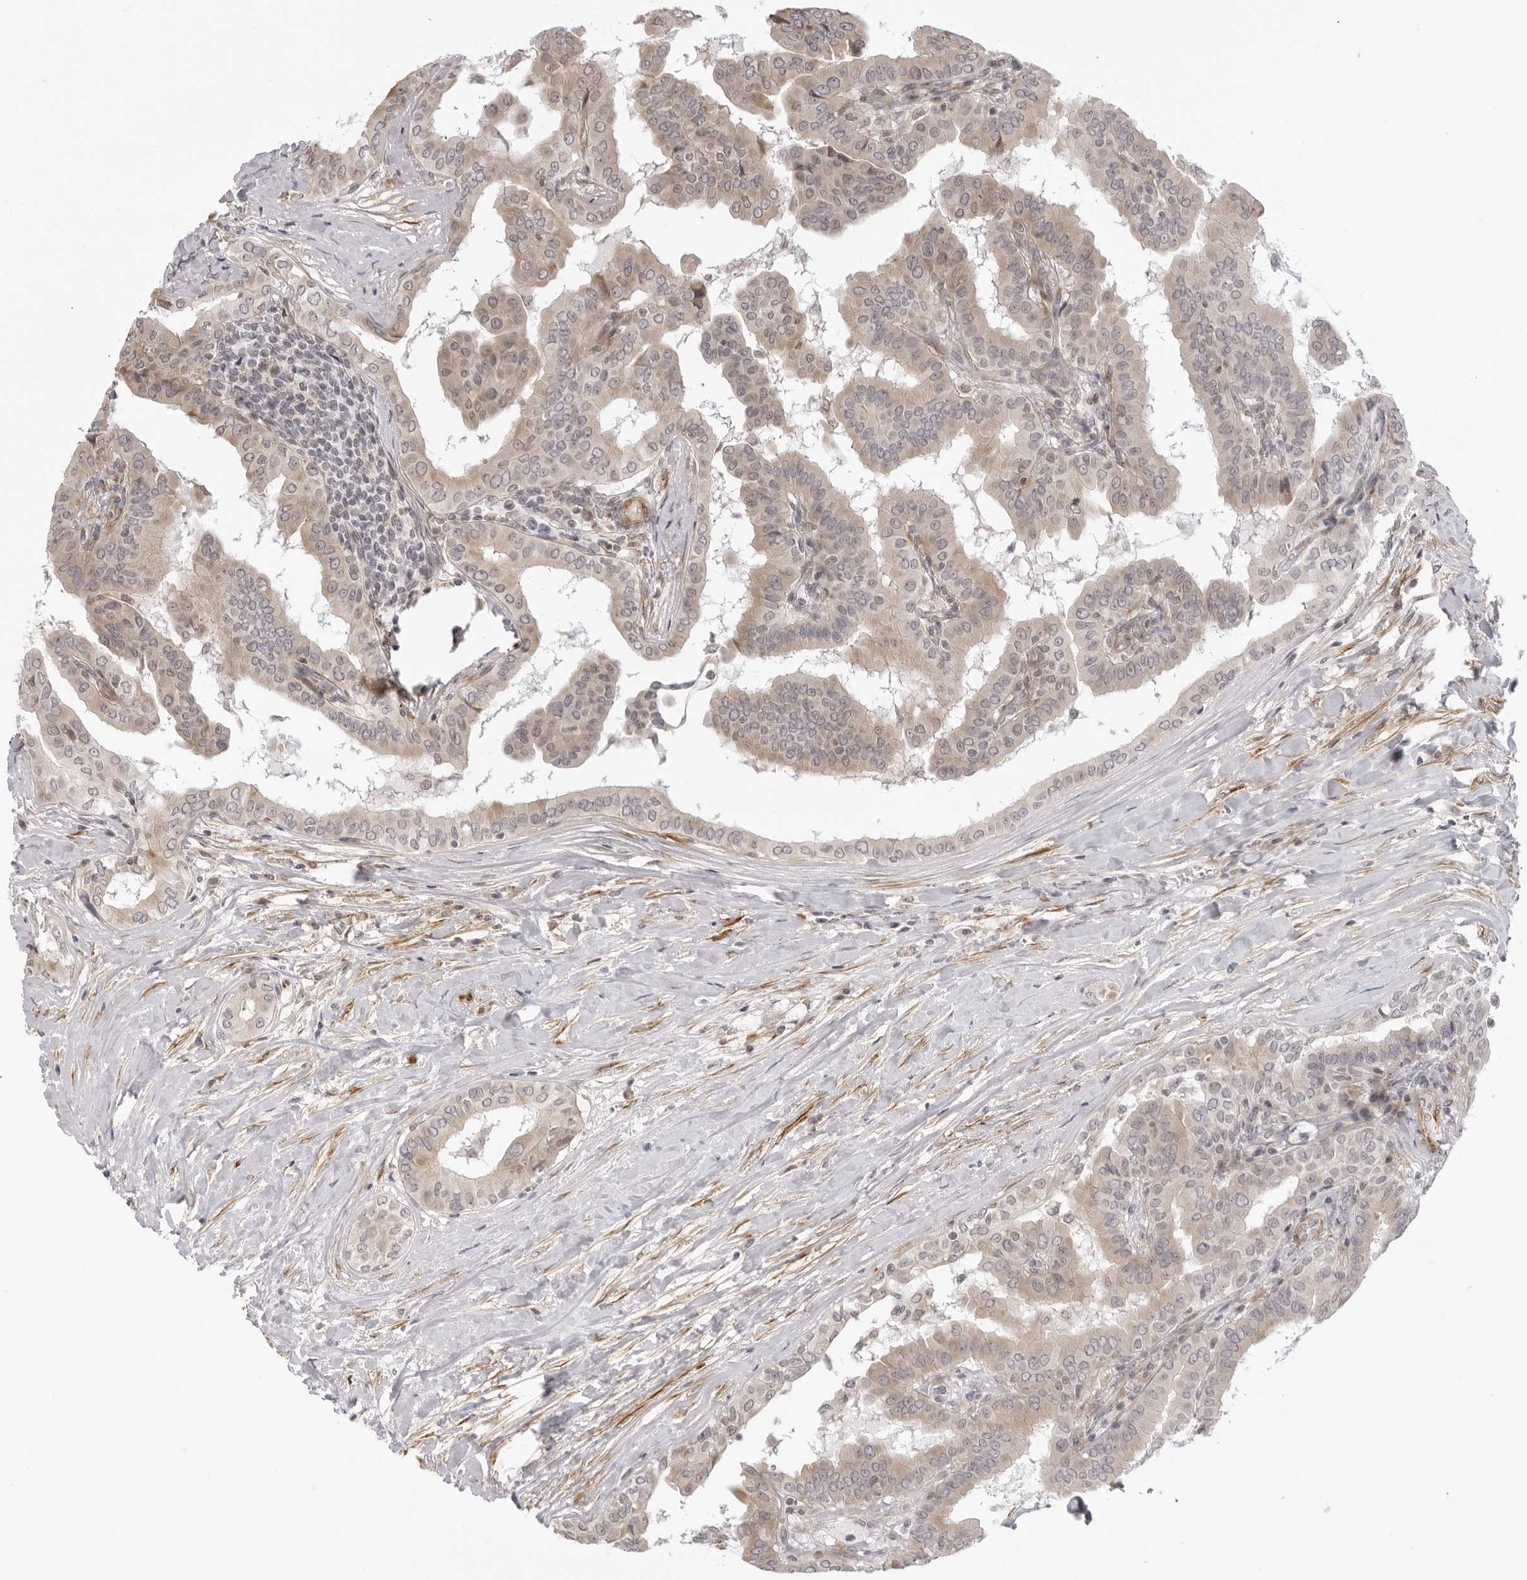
{"staining": {"intensity": "weak", "quantity": ">75%", "location": "cytoplasmic/membranous"}, "tissue": "thyroid cancer", "cell_type": "Tumor cells", "image_type": "cancer", "snomed": [{"axis": "morphology", "description": "Papillary adenocarcinoma, NOS"}, {"axis": "topography", "description": "Thyroid gland"}], "caption": "Papillary adenocarcinoma (thyroid) was stained to show a protein in brown. There is low levels of weak cytoplasmic/membranous positivity in about >75% of tumor cells.", "gene": "SRGAP2", "patient": {"sex": "male", "age": 33}}